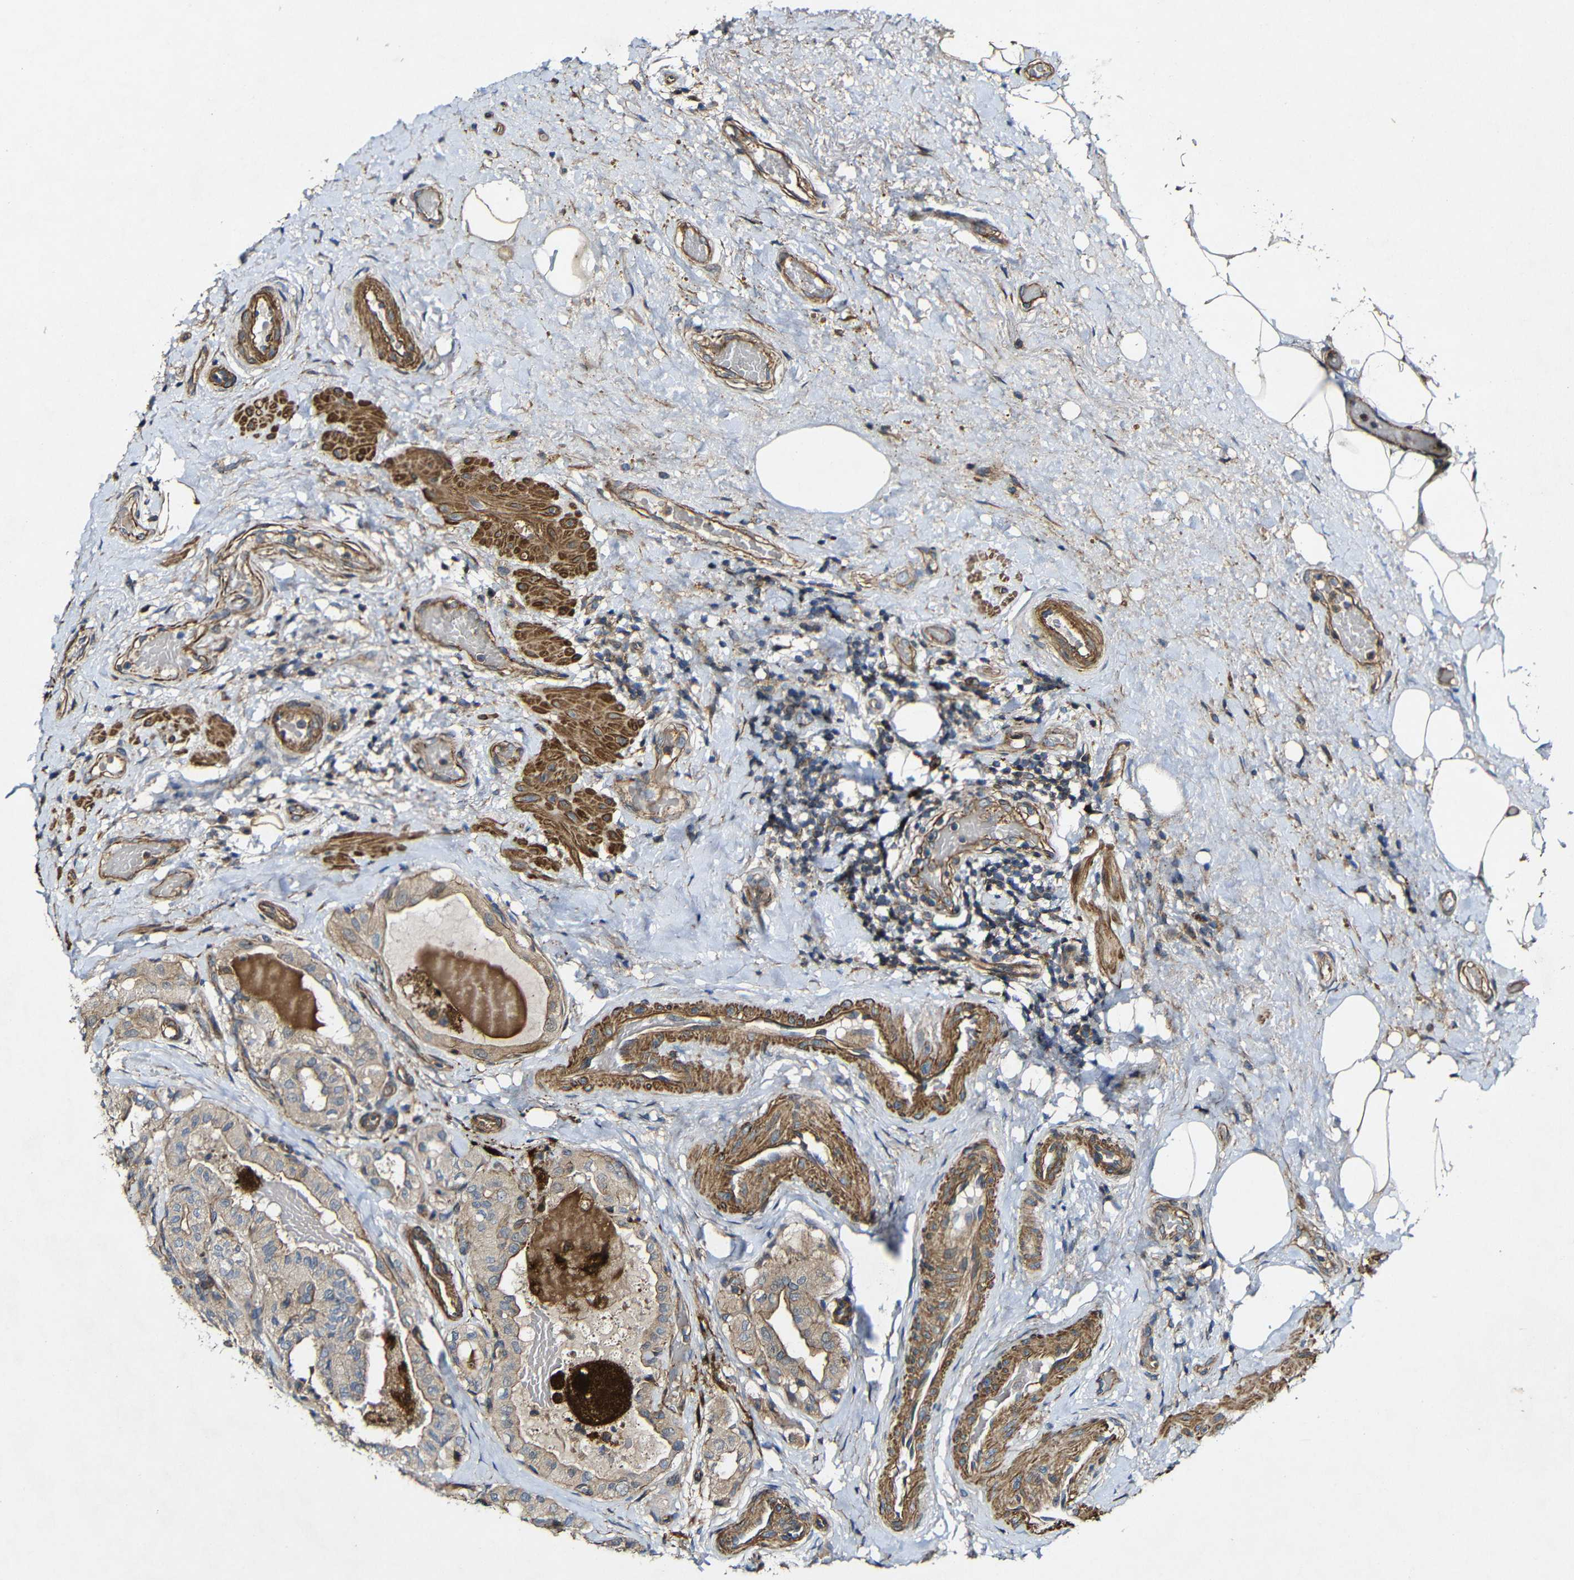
{"staining": {"intensity": "moderate", "quantity": ">75%", "location": "cytoplasmic/membranous"}, "tissue": "thyroid cancer", "cell_type": "Tumor cells", "image_type": "cancer", "snomed": [{"axis": "morphology", "description": "Papillary adenocarcinoma, NOS"}, {"axis": "topography", "description": "Thyroid gland"}], "caption": "IHC image of human thyroid cancer stained for a protein (brown), which demonstrates medium levels of moderate cytoplasmic/membranous expression in about >75% of tumor cells.", "gene": "GSDME", "patient": {"sex": "male", "age": 77}}